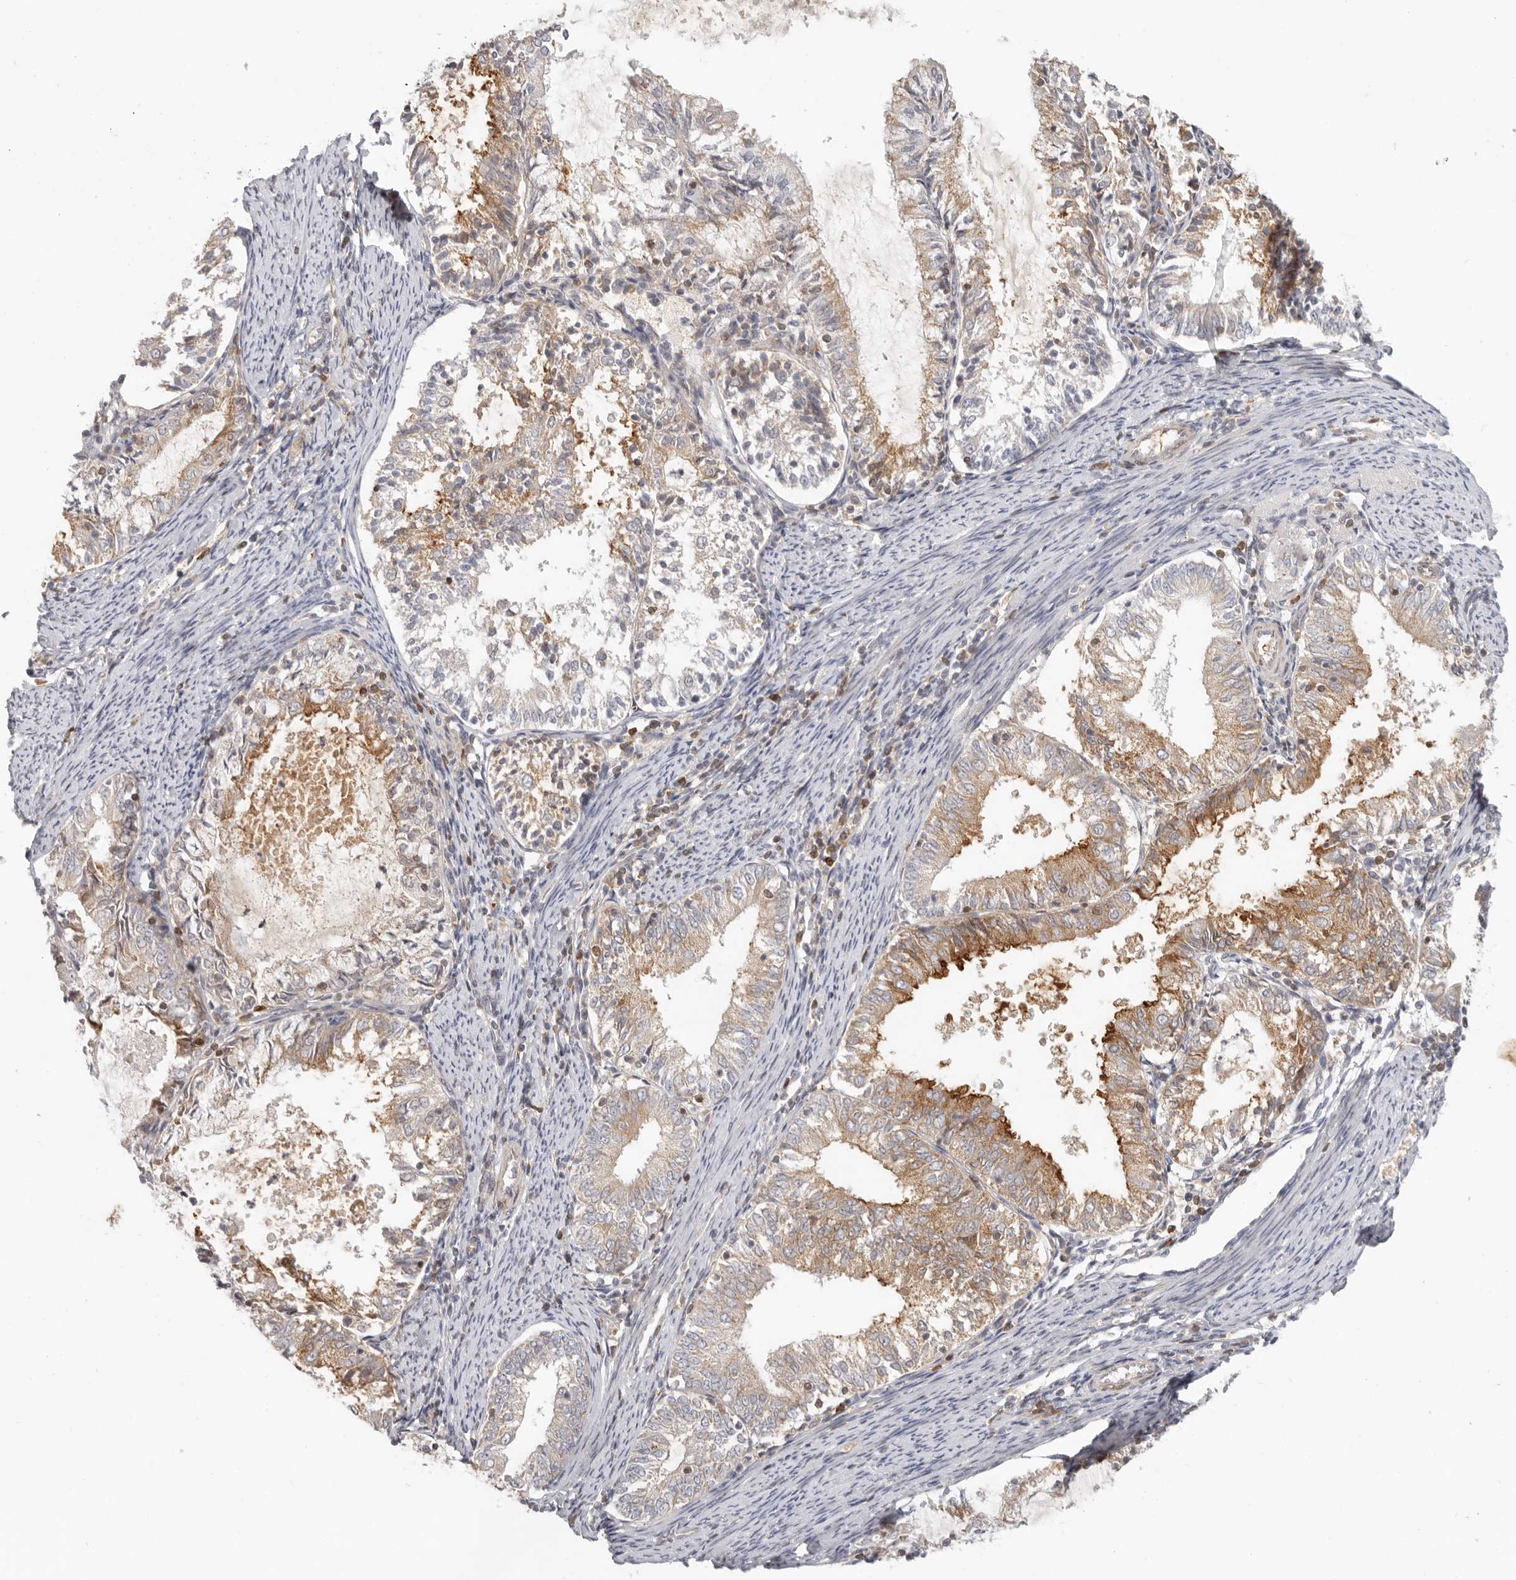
{"staining": {"intensity": "moderate", "quantity": "25%-75%", "location": "cytoplasmic/membranous"}, "tissue": "endometrial cancer", "cell_type": "Tumor cells", "image_type": "cancer", "snomed": [{"axis": "morphology", "description": "Adenocarcinoma, NOS"}, {"axis": "topography", "description": "Endometrium"}], "caption": "Moderate cytoplasmic/membranous protein expression is present in about 25%-75% of tumor cells in endometrial adenocarcinoma. The staining is performed using DAB brown chromogen to label protein expression. The nuclei are counter-stained blue using hematoxylin.", "gene": "AHDC1", "patient": {"sex": "female", "age": 57}}